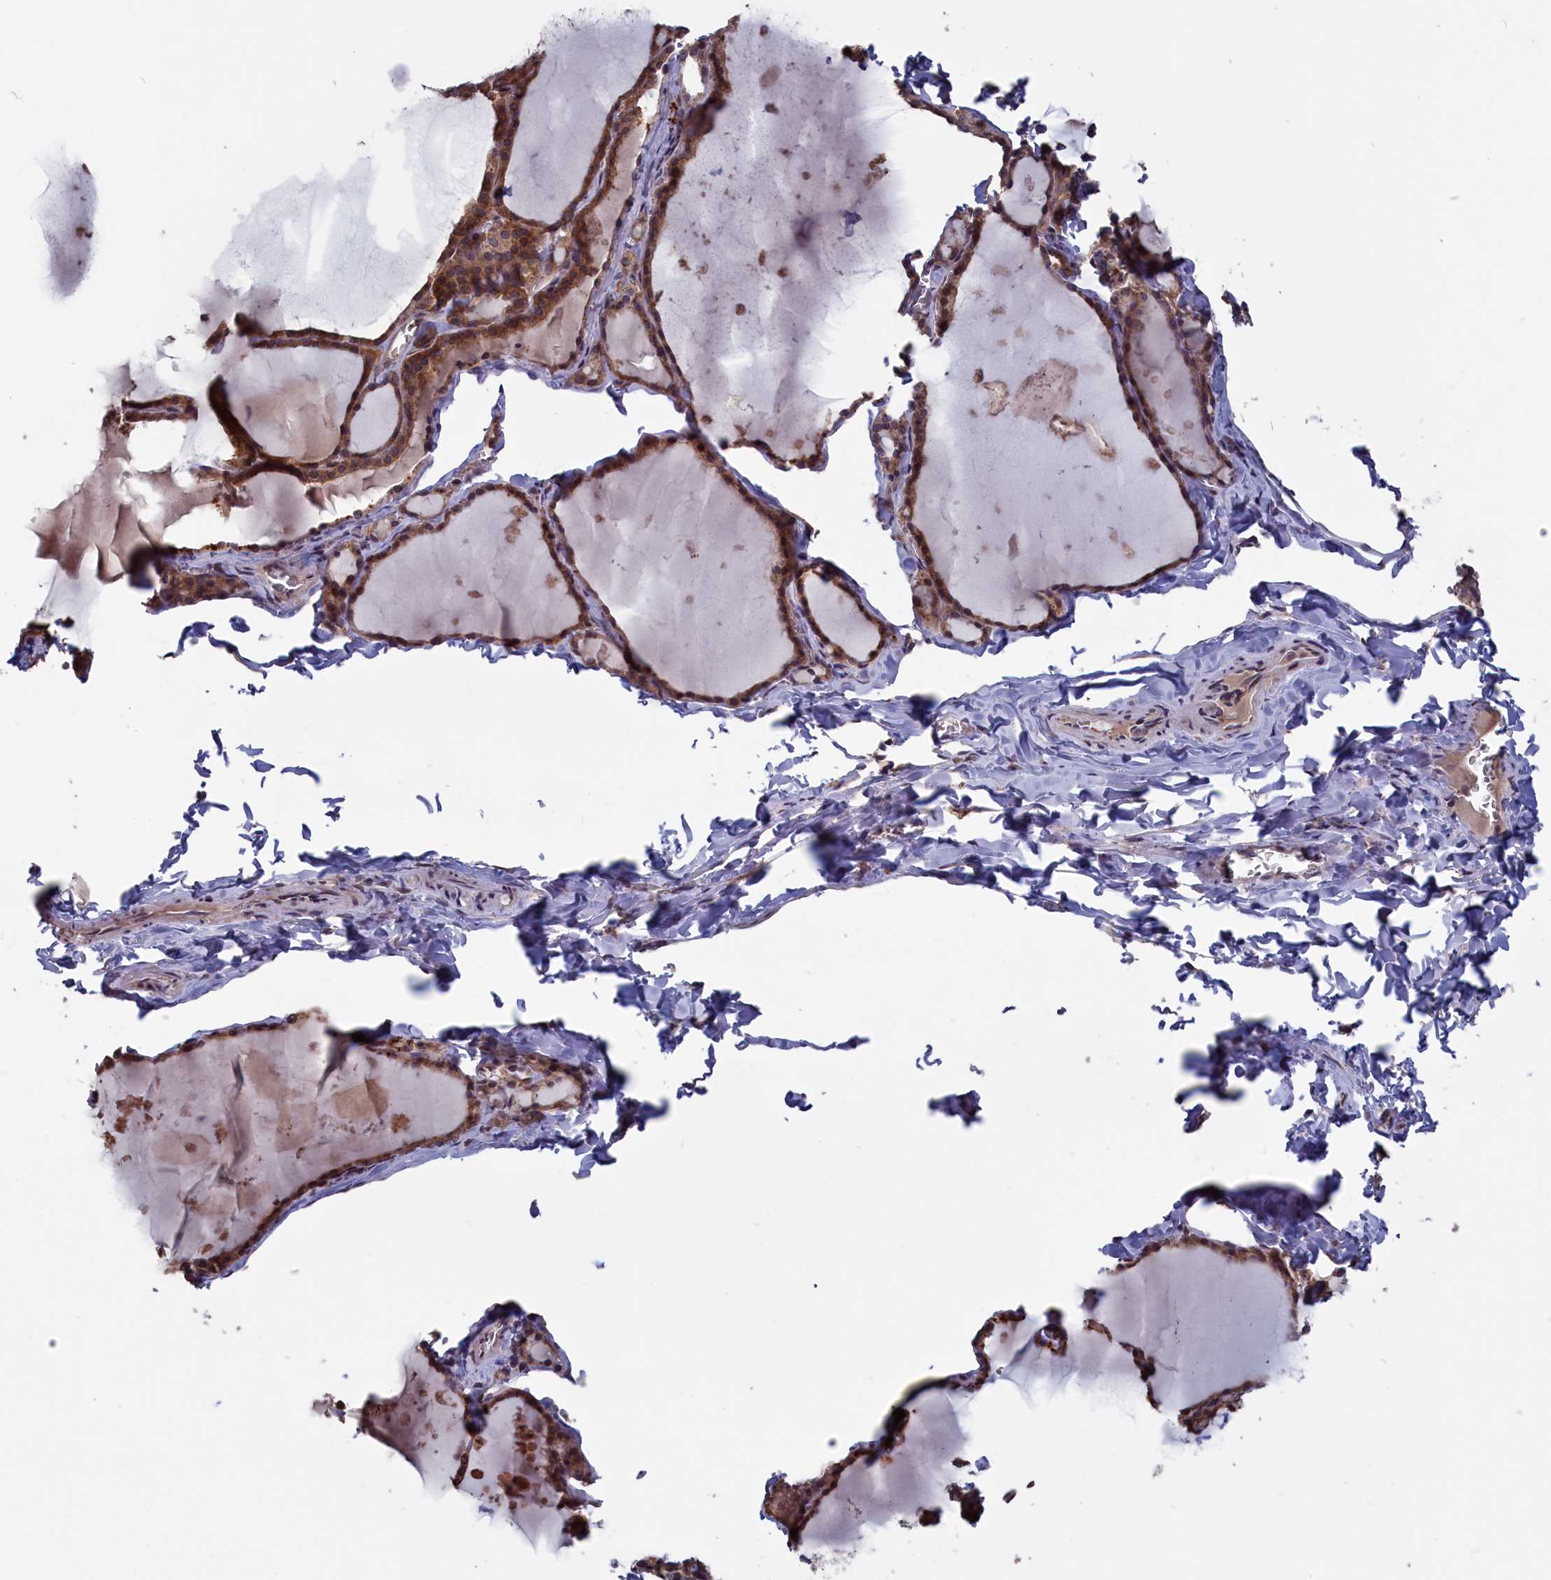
{"staining": {"intensity": "moderate", "quantity": ">75%", "location": "cytoplasmic/membranous,nuclear"}, "tissue": "thyroid gland", "cell_type": "Glandular cells", "image_type": "normal", "snomed": [{"axis": "morphology", "description": "Normal tissue, NOS"}, {"axis": "topography", "description": "Thyroid gland"}], "caption": "Thyroid gland stained with a brown dye exhibits moderate cytoplasmic/membranous,nuclear positive expression in about >75% of glandular cells.", "gene": "CACTIN", "patient": {"sex": "male", "age": 56}}